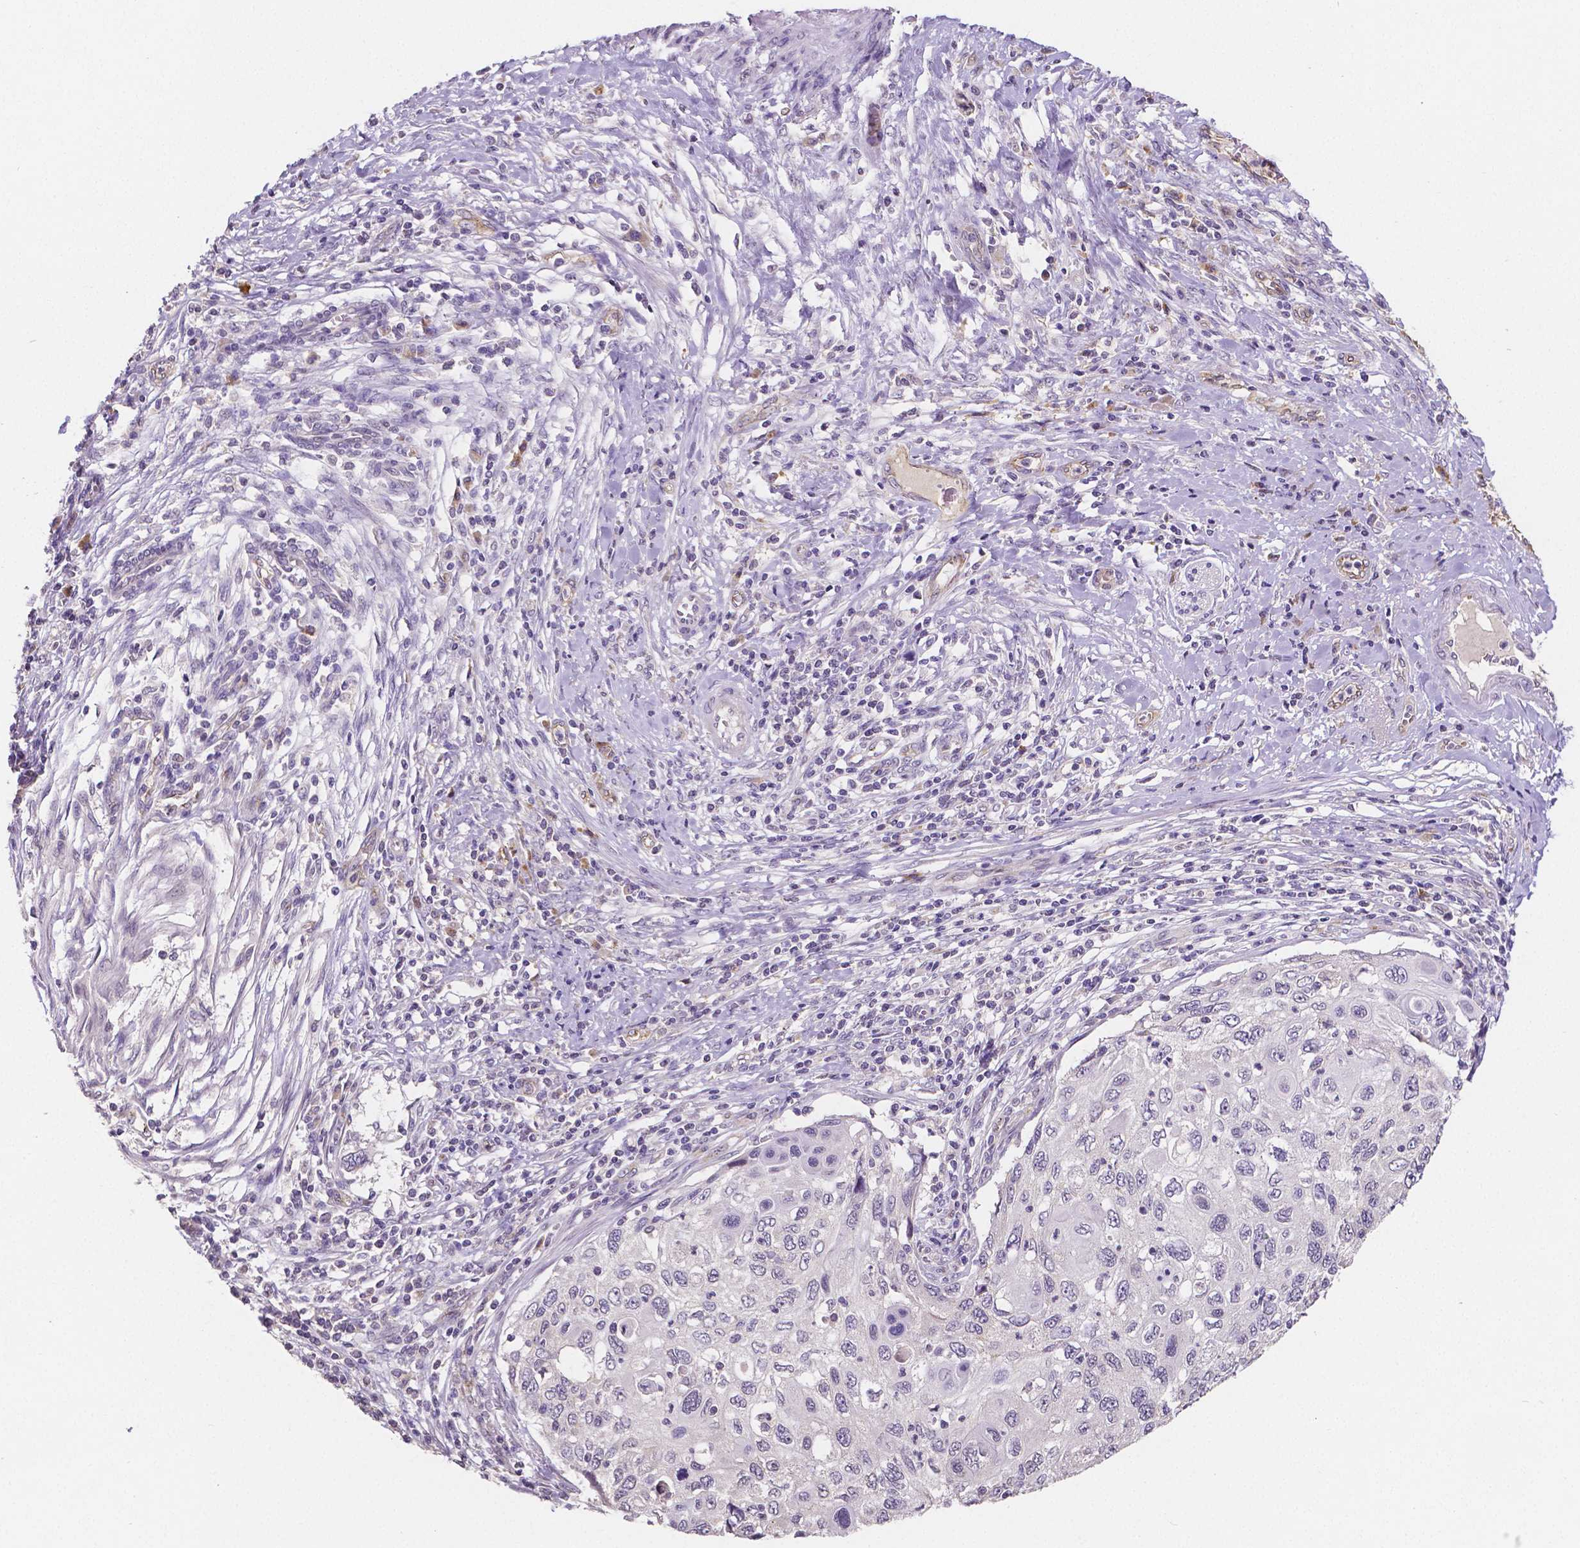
{"staining": {"intensity": "negative", "quantity": "none", "location": "none"}, "tissue": "cervical cancer", "cell_type": "Tumor cells", "image_type": "cancer", "snomed": [{"axis": "morphology", "description": "Squamous cell carcinoma, NOS"}, {"axis": "topography", "description": "Cervix"}], "caption": "Protein analysis of squamous cell carcinoma (cervical) reveals no significant positivity in tumor cells.", "gene": "ELAVL2", "patient": {"sex": "female", "age": 70}}